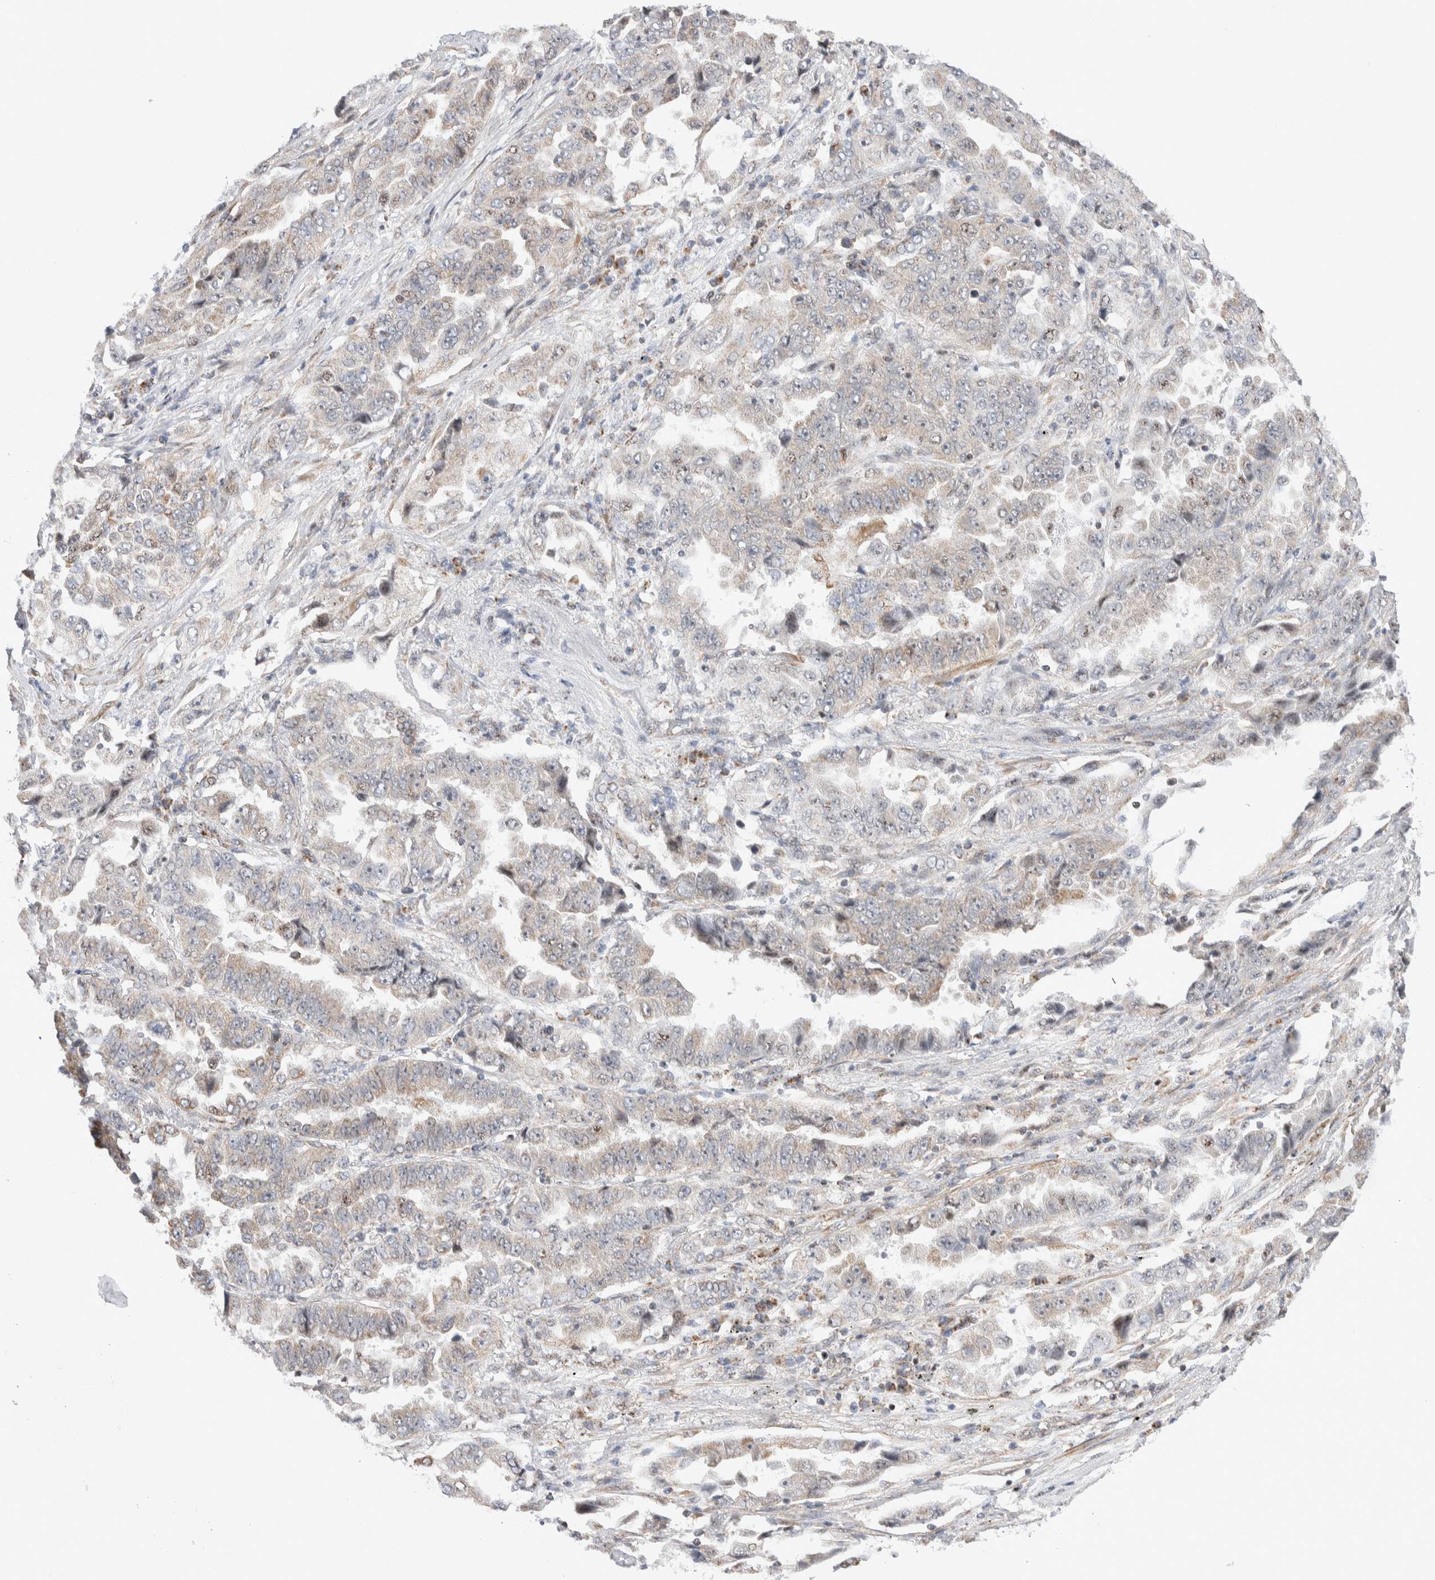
{"staining": {"intensity": "weak", "quantity": "25%-75%", "location": "cytoplasmic/membranous,nuclear"}, "tissue": "lung cancer", "cell_type": "Tumor cells", "image_type": "cancer", "snomed": [{"axis": "morphology", "description": "Adenocarcinoma, NOS"}, {"axis": "topography", "description": "Lung"}], "caption": "High-magnification brightfield microscopy of adenocarcinoma (lung) stained with DAB (brown) and counterstained with hematoxylin (blue). tumor cells exhibit weak cytoplasmic/membranous and nuclear expression is present in approximately25%-75% of cells. (IHC, brightfield microscopy, high magnification).", "gene": "ZNF695", "patient": {"sex": "female", "age": 51}}